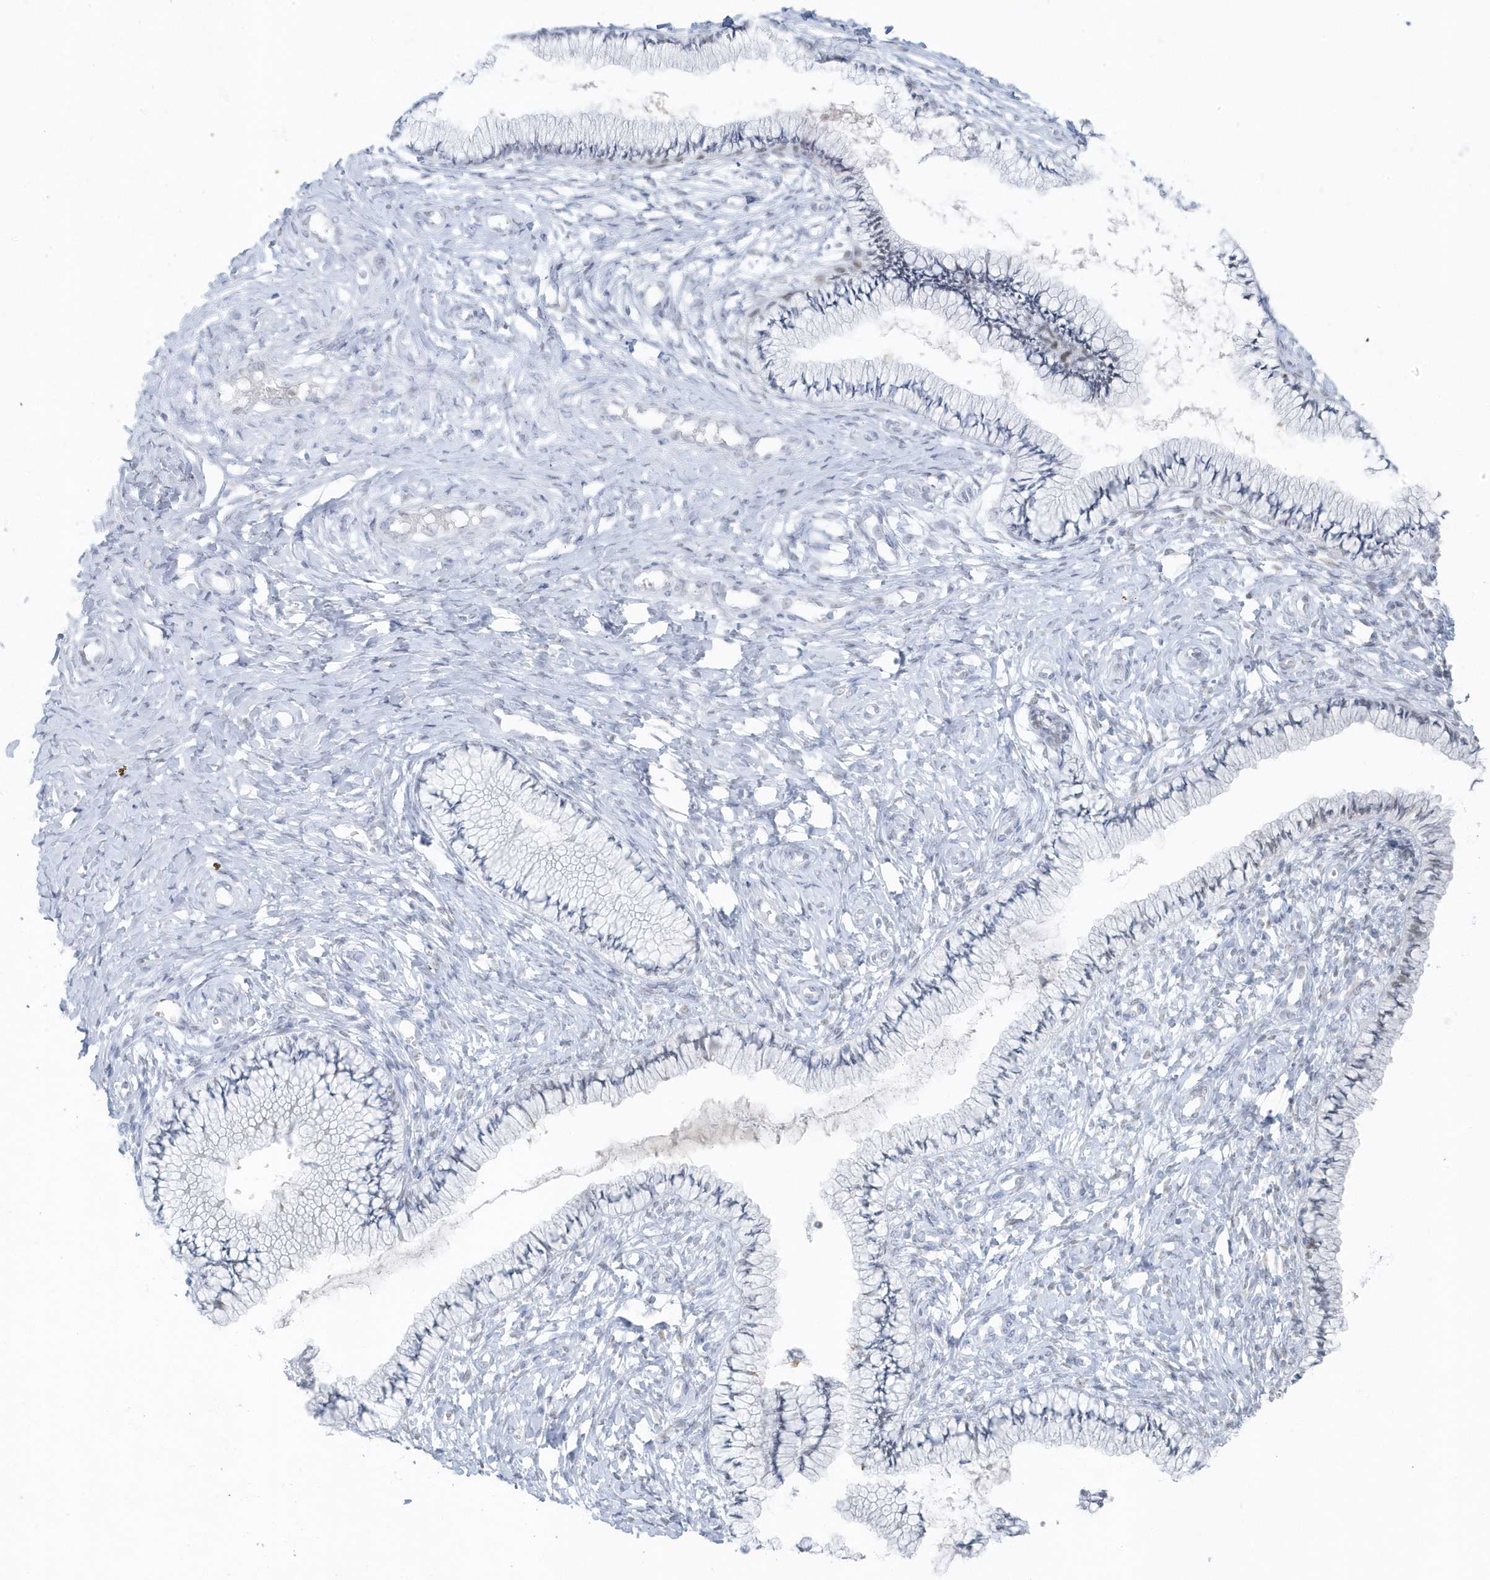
{"staining": {"intensity": "negative", "quantity": "none", "location": "none"}, "tissue": "cervix", "cell_type": "Glandular cells", "image_type": "normal", "snomed": [{"axis": "morphology", "description": "Normal tissue, NOS"}, {"axis": "topography", "description": "Cervix"}], "caption": "Glandular cells are negative for brown protein staining in unremarkable cervix.", "gene": "SMIM34", "patient": {"sex": "female", "age": 36}}